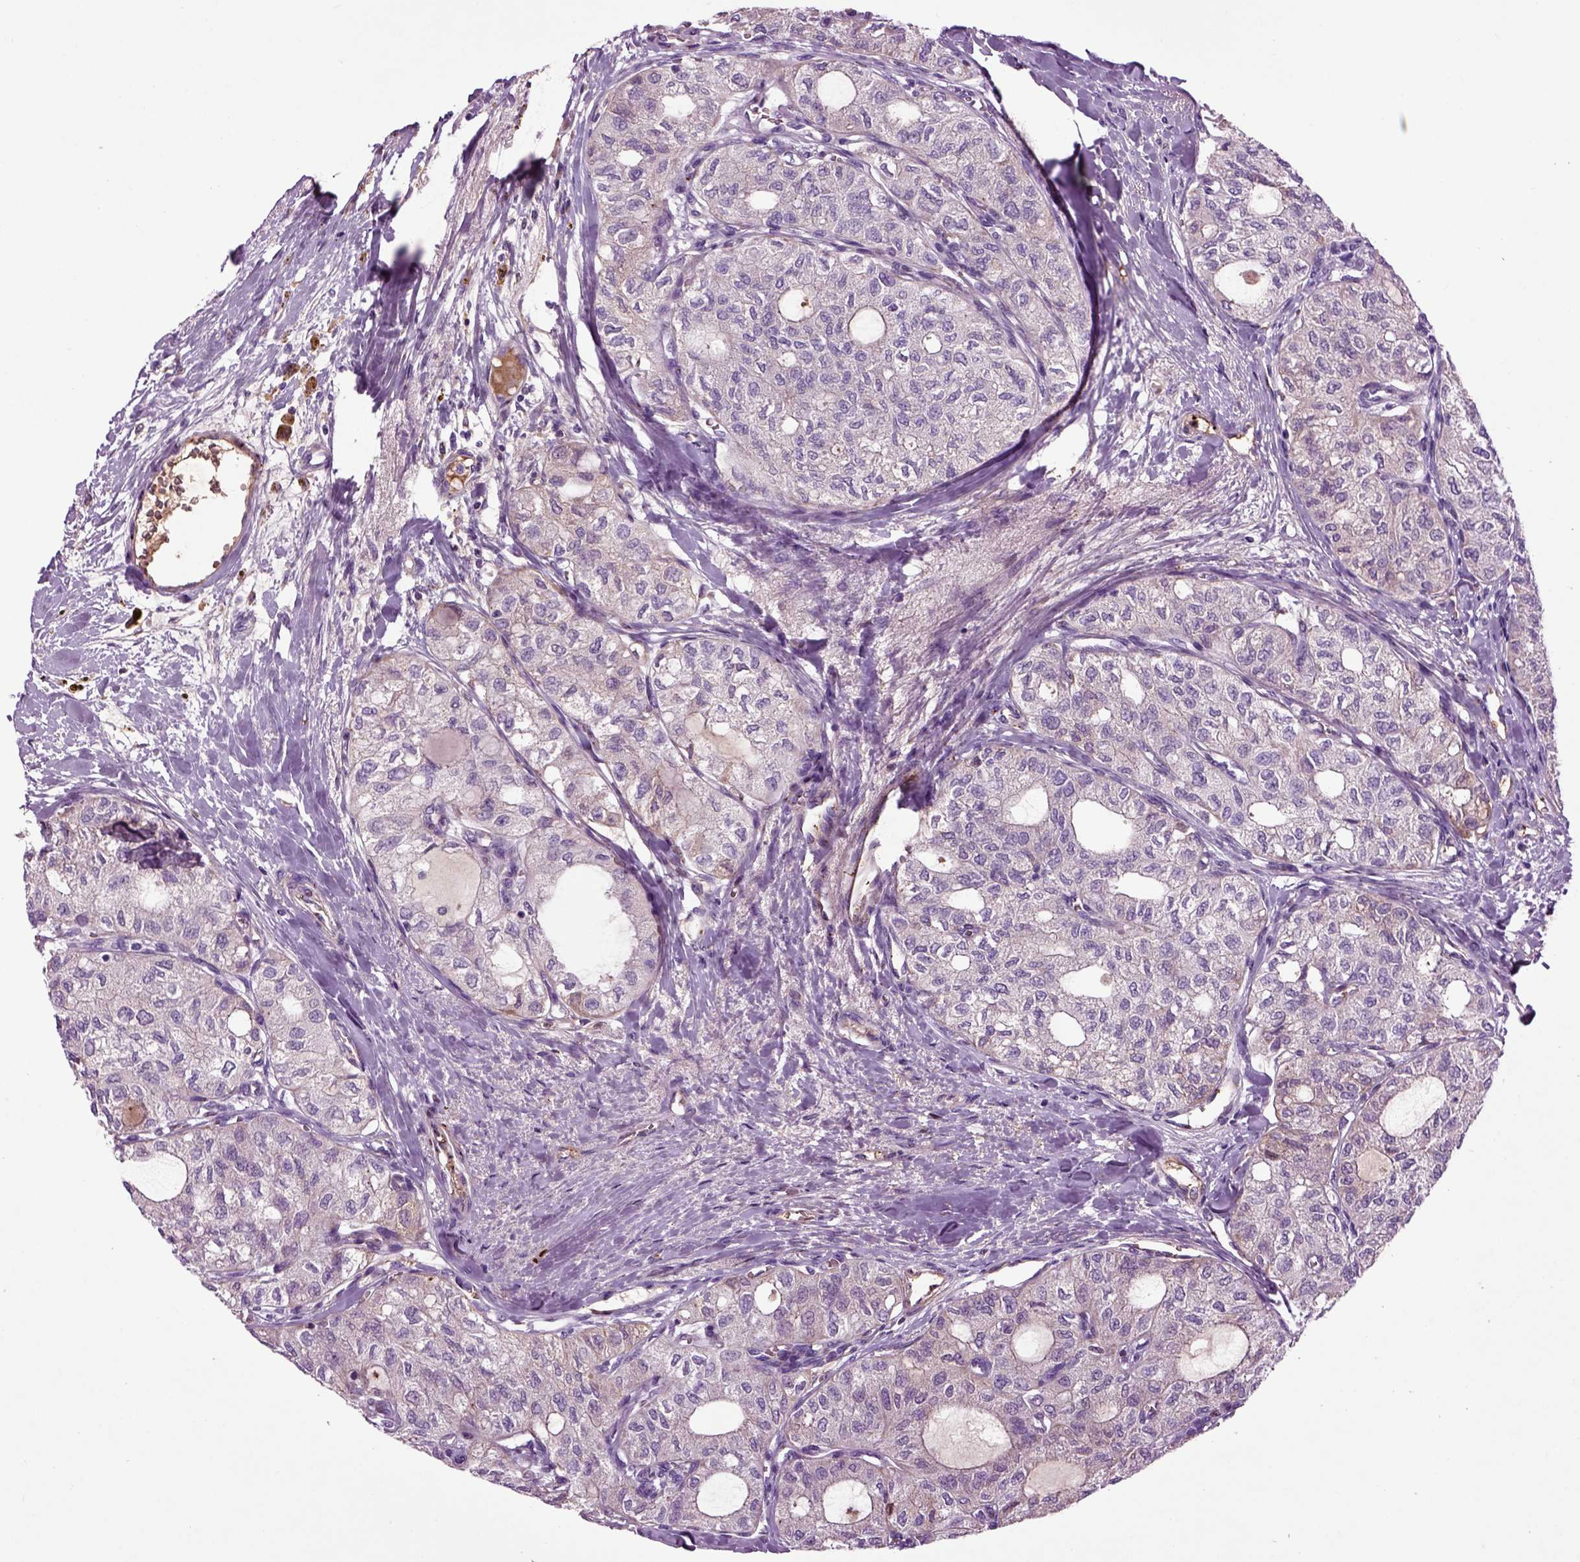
{"staining": {"intensity": "negative", "quantity": "none", "location": "none"}, "tissue": "thyroid cancer", "cell_type": "Tumor cells", "image_type": "cancer", "snomed": [{"axis": "morphology", "description": "Follicular adenoma carcinoma, NOS"}, {"axis": "topography", "description": "Thyroid gland"}], "caption": "This is a micrograph of immunohistochemistry staining of thyroid cancer, which shows no staining in tumor cells. (DAB (3,3'-diaminobenzidine) IHC, high magnification).", "gene": "SPON1", "patient": {"sex": "male", "age": 75}}